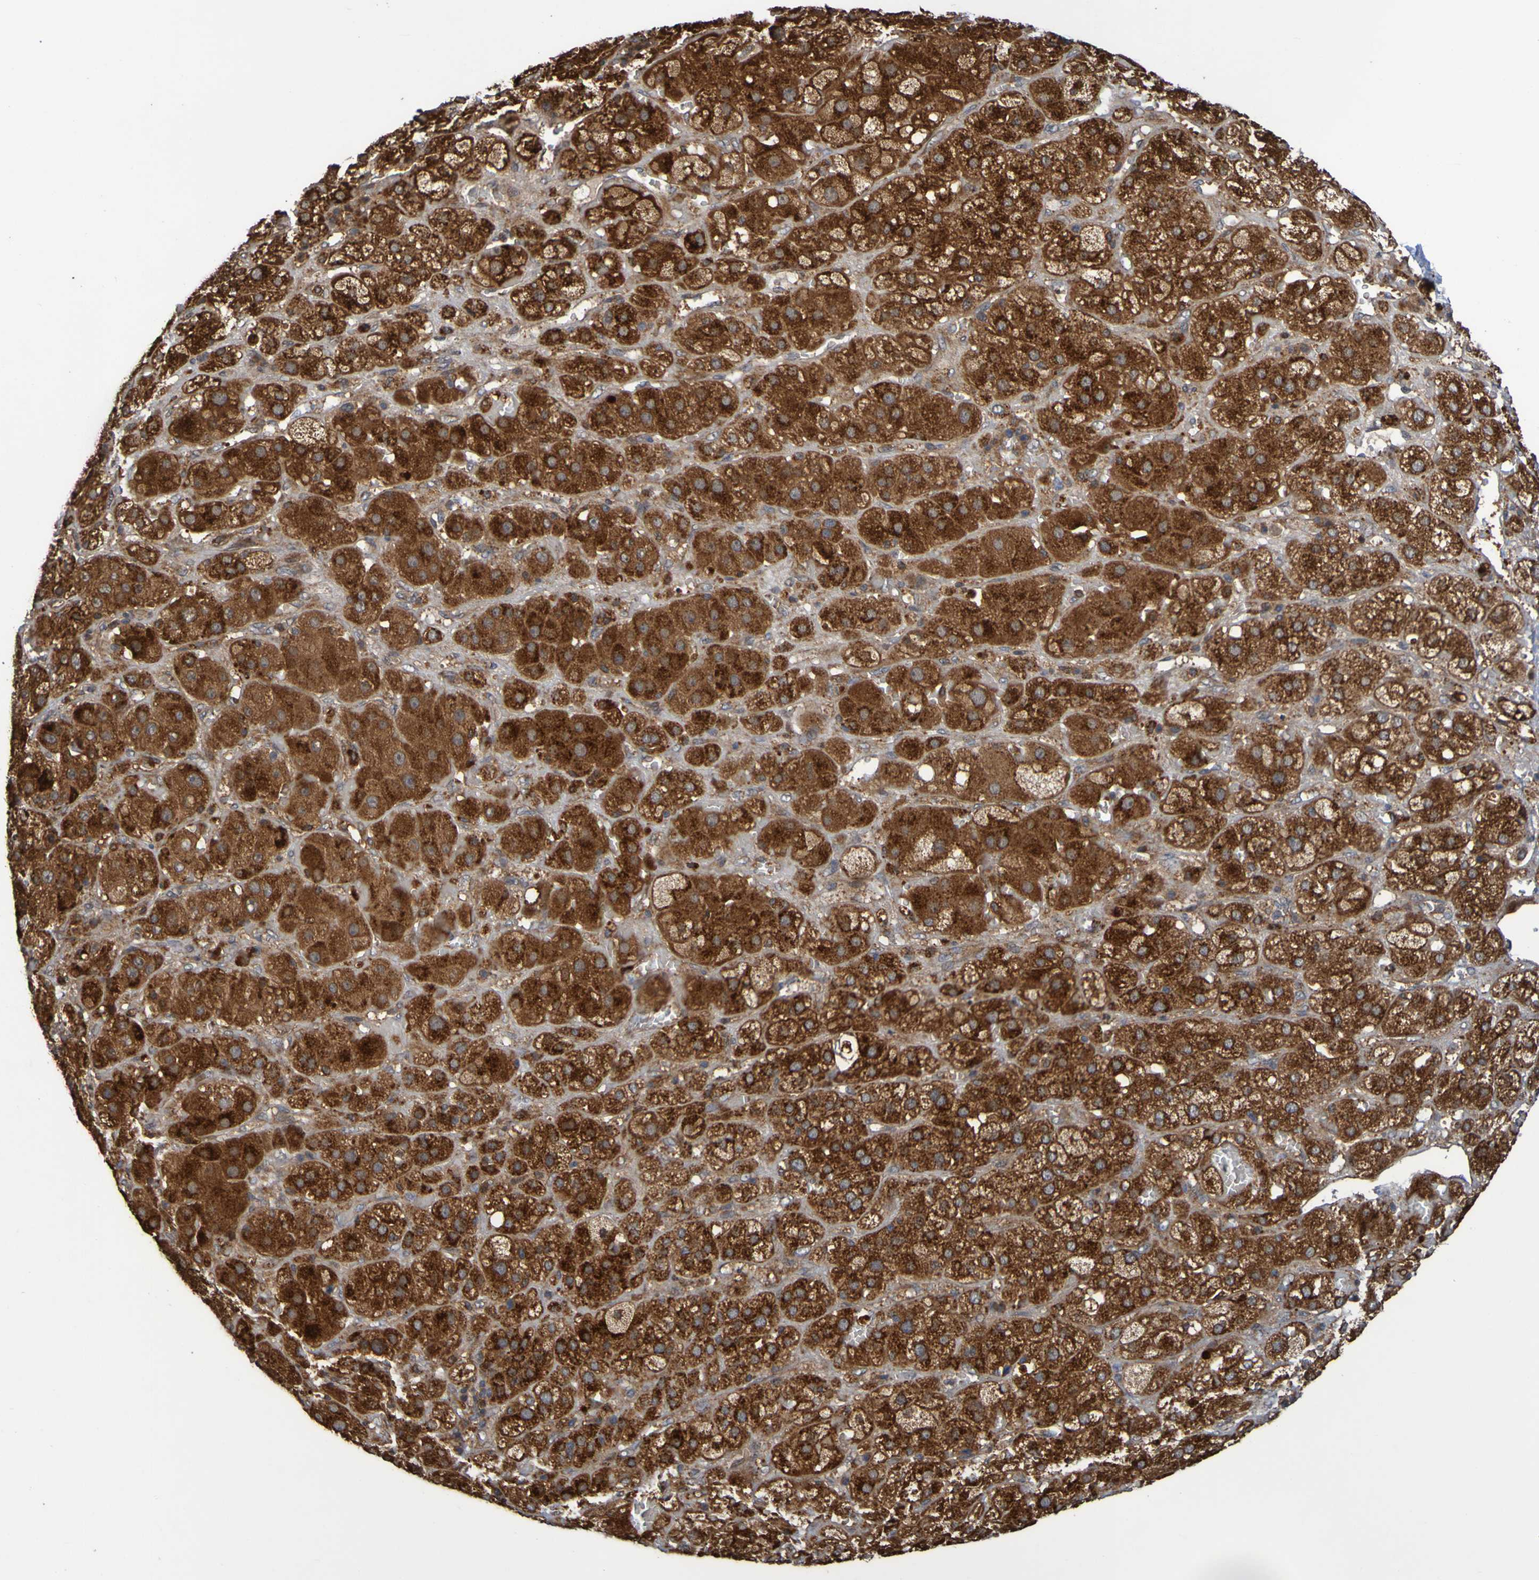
{"staining": {"intensity": "strong", "quantity": ">75%", "location": "cytoplasmic/membranous"}, "tissue": "adrenal gland", "cell_type": "Glandular cells", "image_type": "normal", "snomed": [{"axis": "morphology", "description": "Normal tissue, NOS"}, {"axis": "topography", "description": "Adrenal gland"}], "caption": "Adrenal gland stained with IHC shows strong cytoplasmic/membranous staining in about >75% of glandular cells.", "gene": "UCN", "patient": {"sex": "female", "age": 47}}